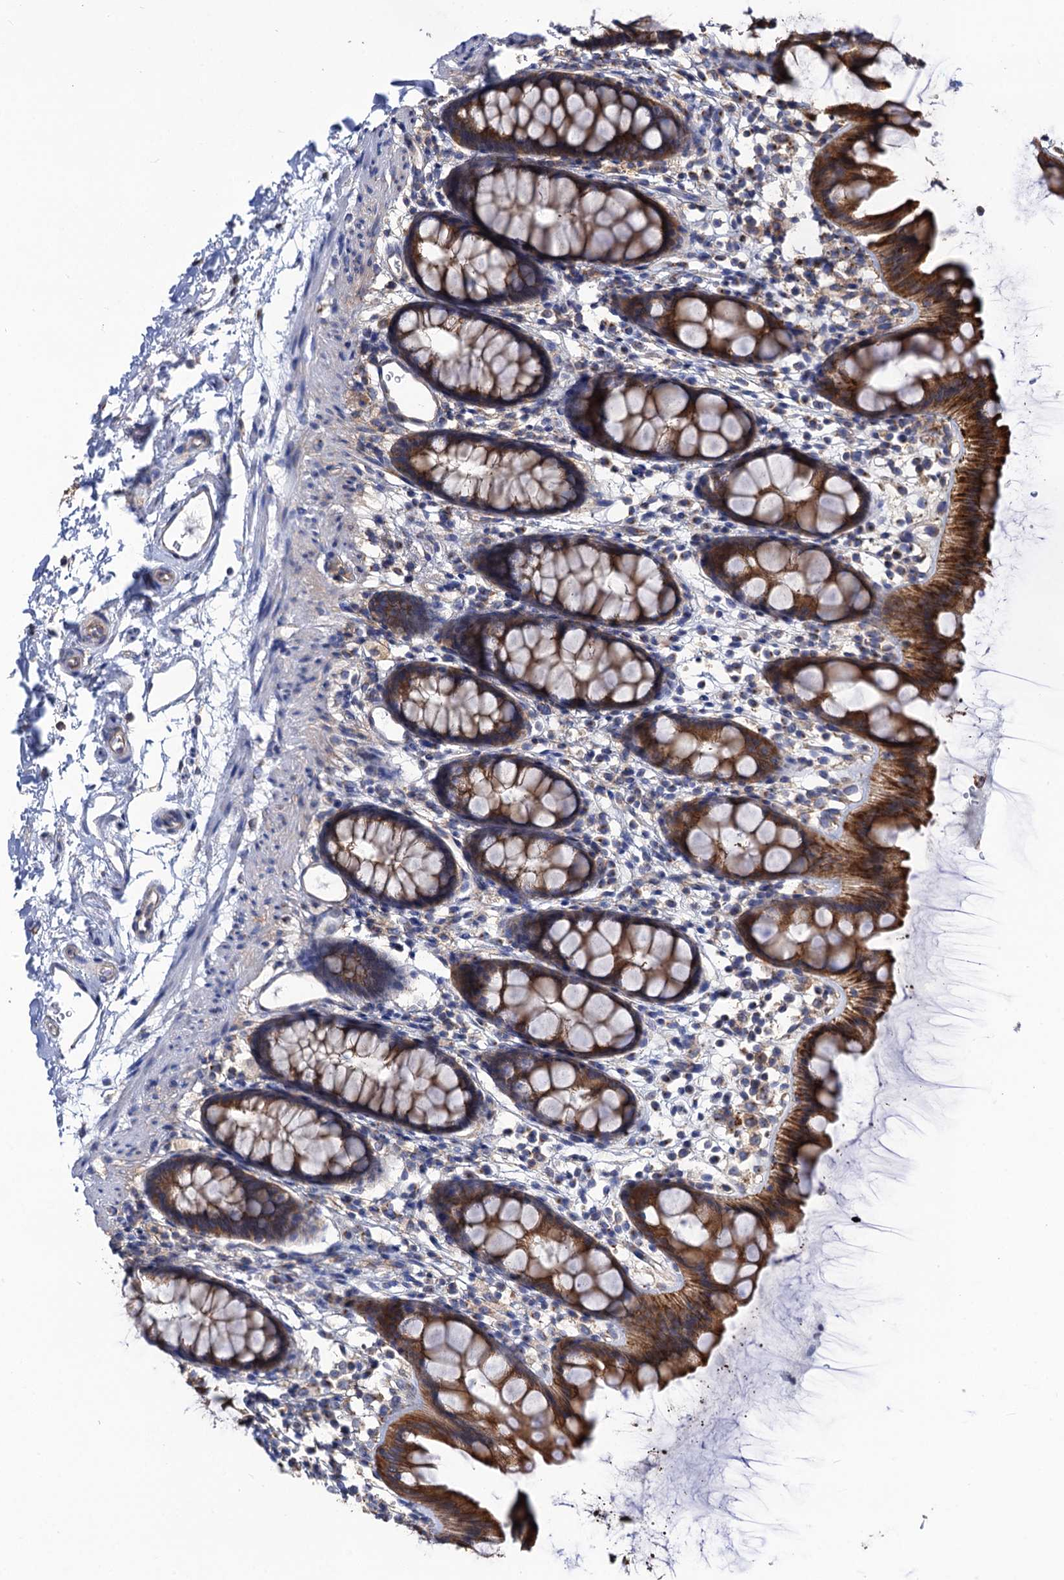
{"staining": {"intensity": "moderate", "quantity": ">75%", "location": "cytoplasmic/membranous"}, "tissue": "rectum", "cell_type": "Glandular cells", "image_type": "normal", "snomed": [{"axis": "morphology", "description": "Normal tissue, NOS"}, {"axis": "topography", "description": "Rectum"}], "caption": "Benign rectum exhibits moderate cytoplasmic/membranous positivity in about >75% of glandular cells (Stains: DAB (3,3'-diaminobenzidine) in brown, nuclei in blue, Microscopy: brightfield microscopy at high magnification)..", "gene": "DYDC1", "patient": {"sex": "female", "age": 65}}